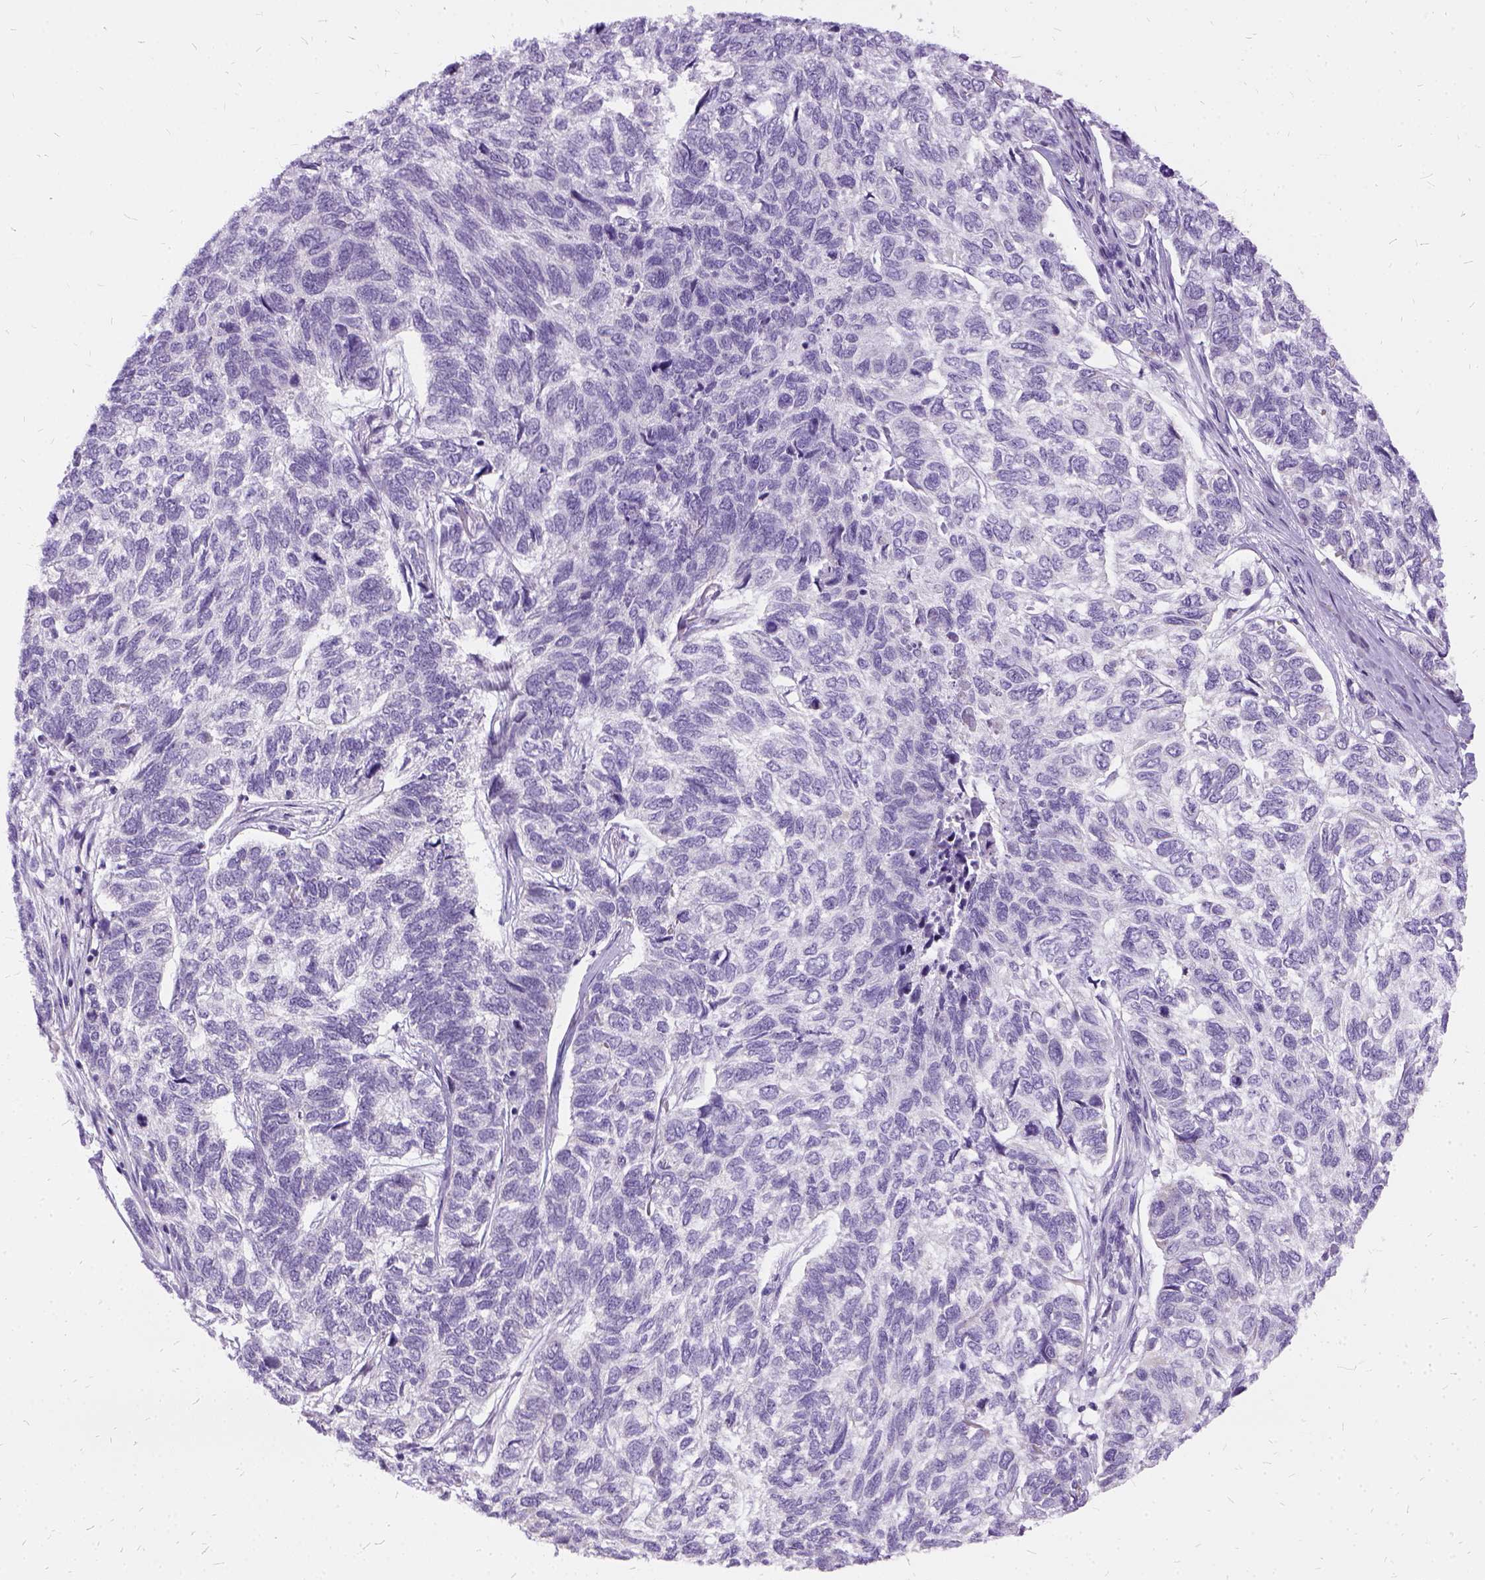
{"staining": {"intensity": "negative", "quantity": "none", "location": "none"}, "tissue": "skin cancer", "cell_type": "Tumor cells", "image_type": "cancer", "snomed": [{"axis": "morphology", "description": "Basal cell carcinoma"}, {"axis": "topography", "description": "Skin"}], "caption": "IHC image of skin cancer (basal cell carcinoma) stained for a protein (brown), which exhibits no positivity in tumor cells. (DAB (3,3'-diaminobenzidine) IHC, high magnification).", "gene": "FDX1", "patient": {"sex": "female", "age": 65}}